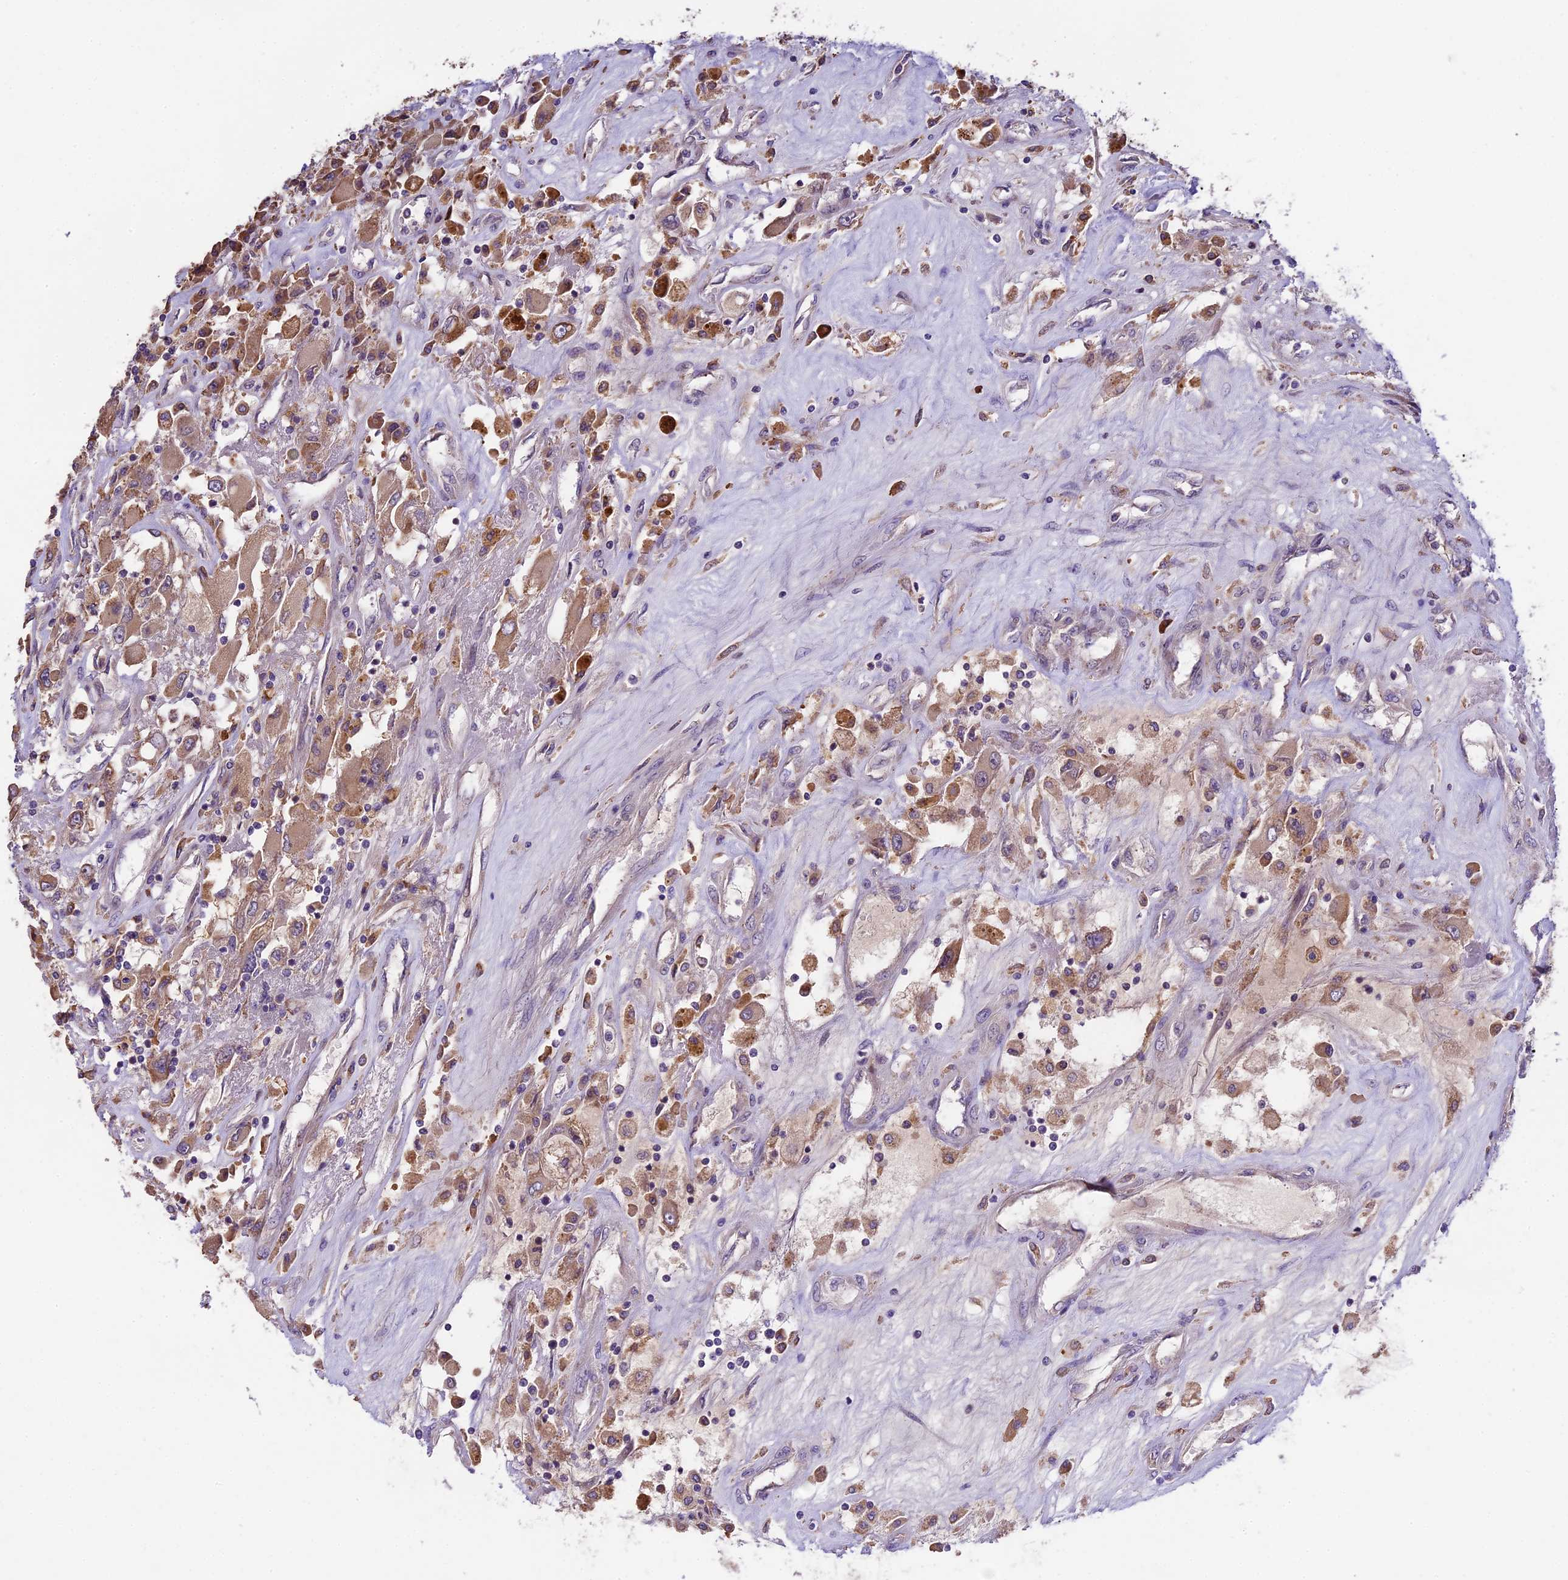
{"staining": {"intensity": "moderate", "quantity": ">75%", "location": "cytoplasmic/membranous"}, "tissue": "renal cancer", "cell_type": "Tumor cells", "image_type": "cancer", "snomed": [{"axis": "morphology", "description": "Adenocarcinoma, NOS"}, {"axis": "topography", "description": "Kidney"}], "caption": "This histopathology image shows renal cancer (adenocarcinoma) stained with immunohistochemistry (IHC) to label a protein in brown. The cytoplasmic/membranous of tumor cells show moderate positivity for the protein. Nuclei are counter-stained blue.", "gene": "ABCC10", "patient": {"sex": "female", "age": 52}}